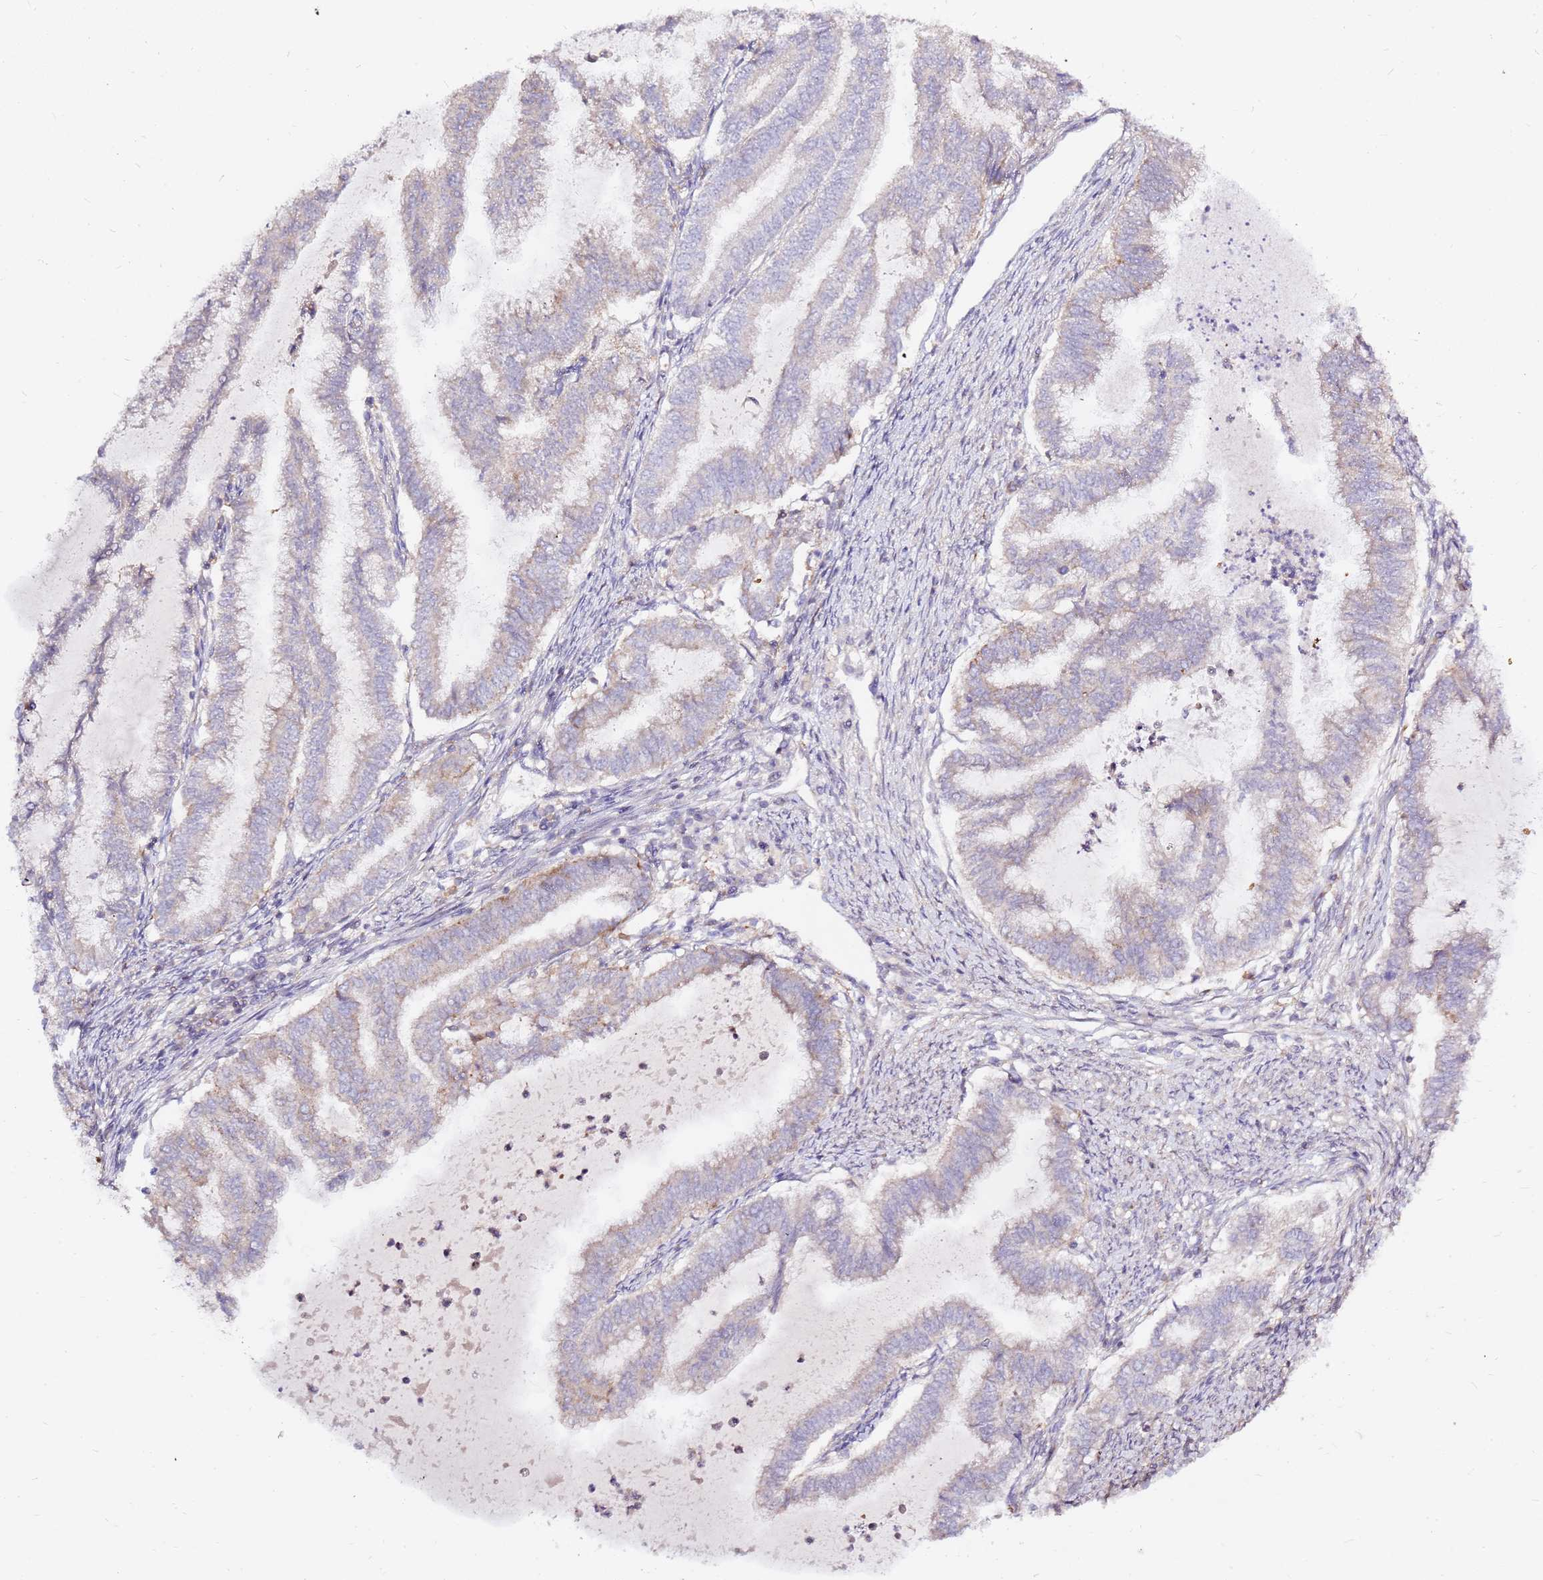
{"staining": {"intensity": "negative", "quantity": "none", "location": "none"}, "tissue": "endometrial cancer", "cell_type": "Tumor cells", "image_type": "cancer", "snomed": [{"axis": "morphology", "description": "Adenocarcinoma, NOS"}, {"axis": "topography", "description": "Endometrium"}], "caption": "Tumor cells show no significant expression in endometrial cancer (adenocarcinoma). (DAB immunohistochemistry with hematoxylin counter stain).", "gene": "EVA1B", "patient": {"sex": "female", "age": 79}}